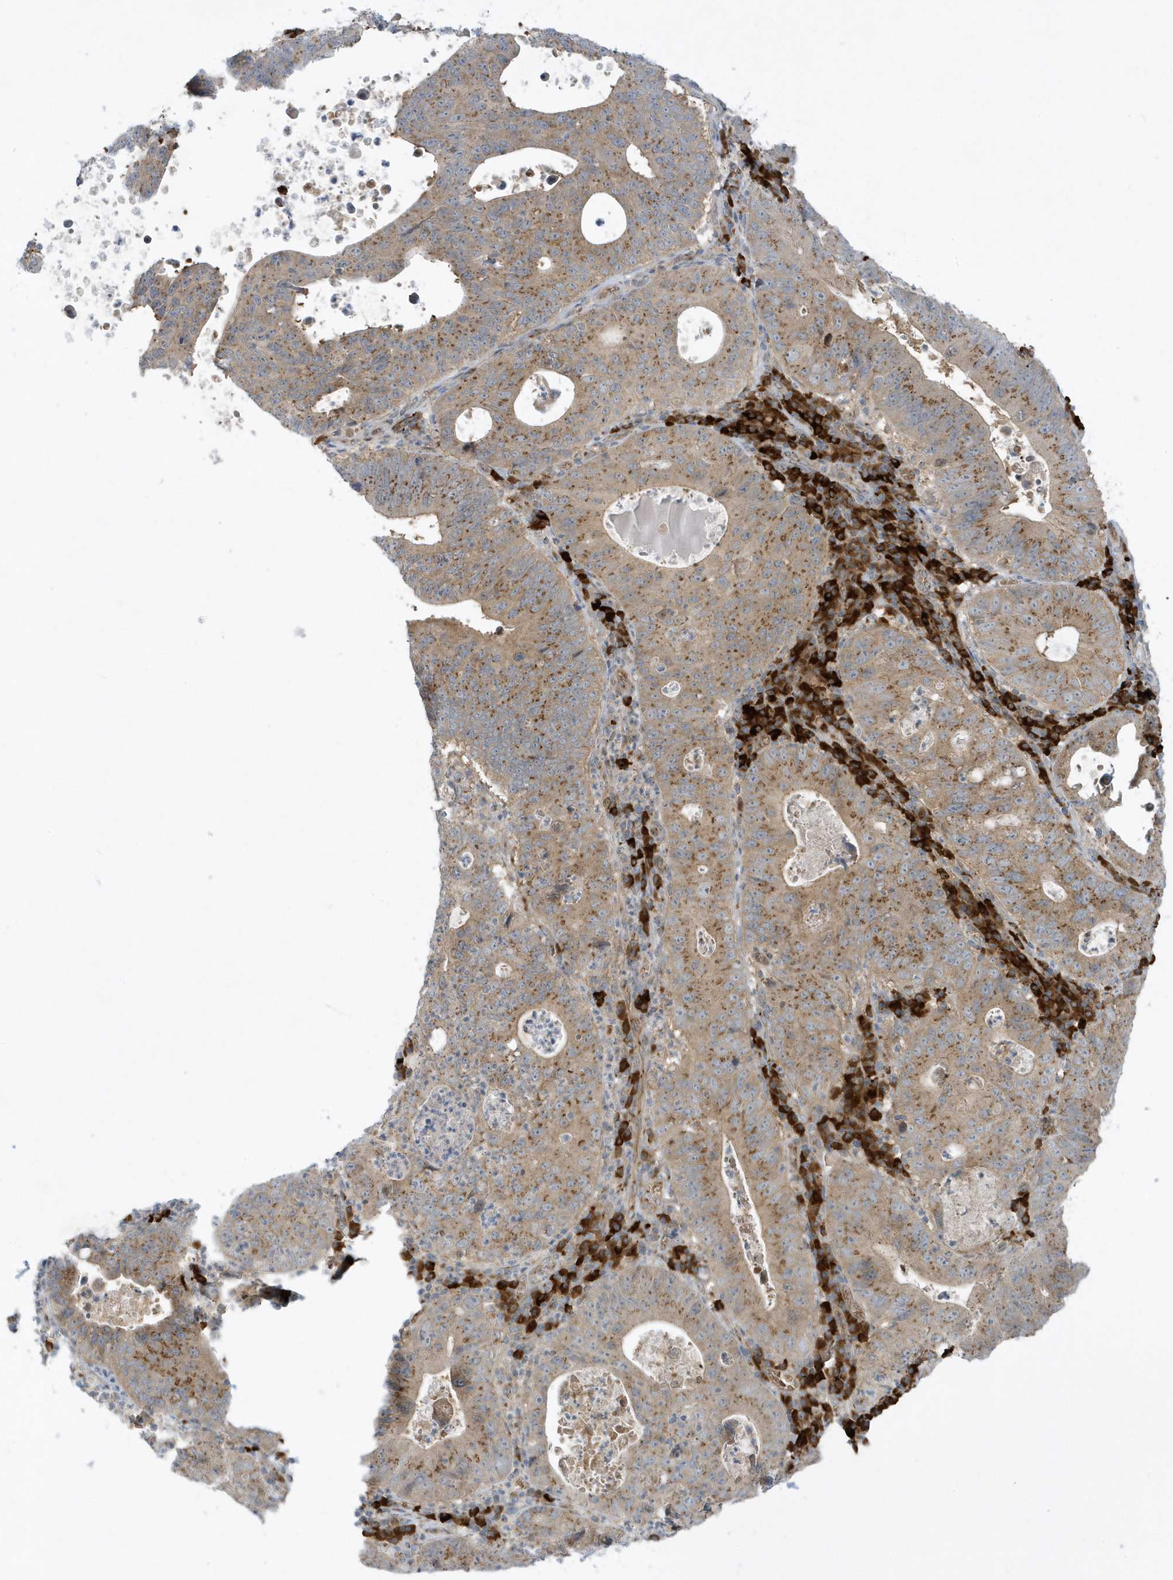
{"staining": {"intensity": "moderate", "quantity": ">75%", "location": "cytoplasmic/membranous"}, "tissue": "stomach cancer", "cell_type": "Tumor cells", "image_type": "cancer", "snomed": [{"axis": "morphology", "description": "Adenocarcinoma, NOS"}, {"axis": "topography", "description": "Stomach"}], "caption": "A medium amount of moderate cytoplasmic/membranous expression is present in about >75% of tumor cells in stomach adenocarcinoma tissue.", "gene": "RPP40", "patient": {"sex": "male", "age": 59}}